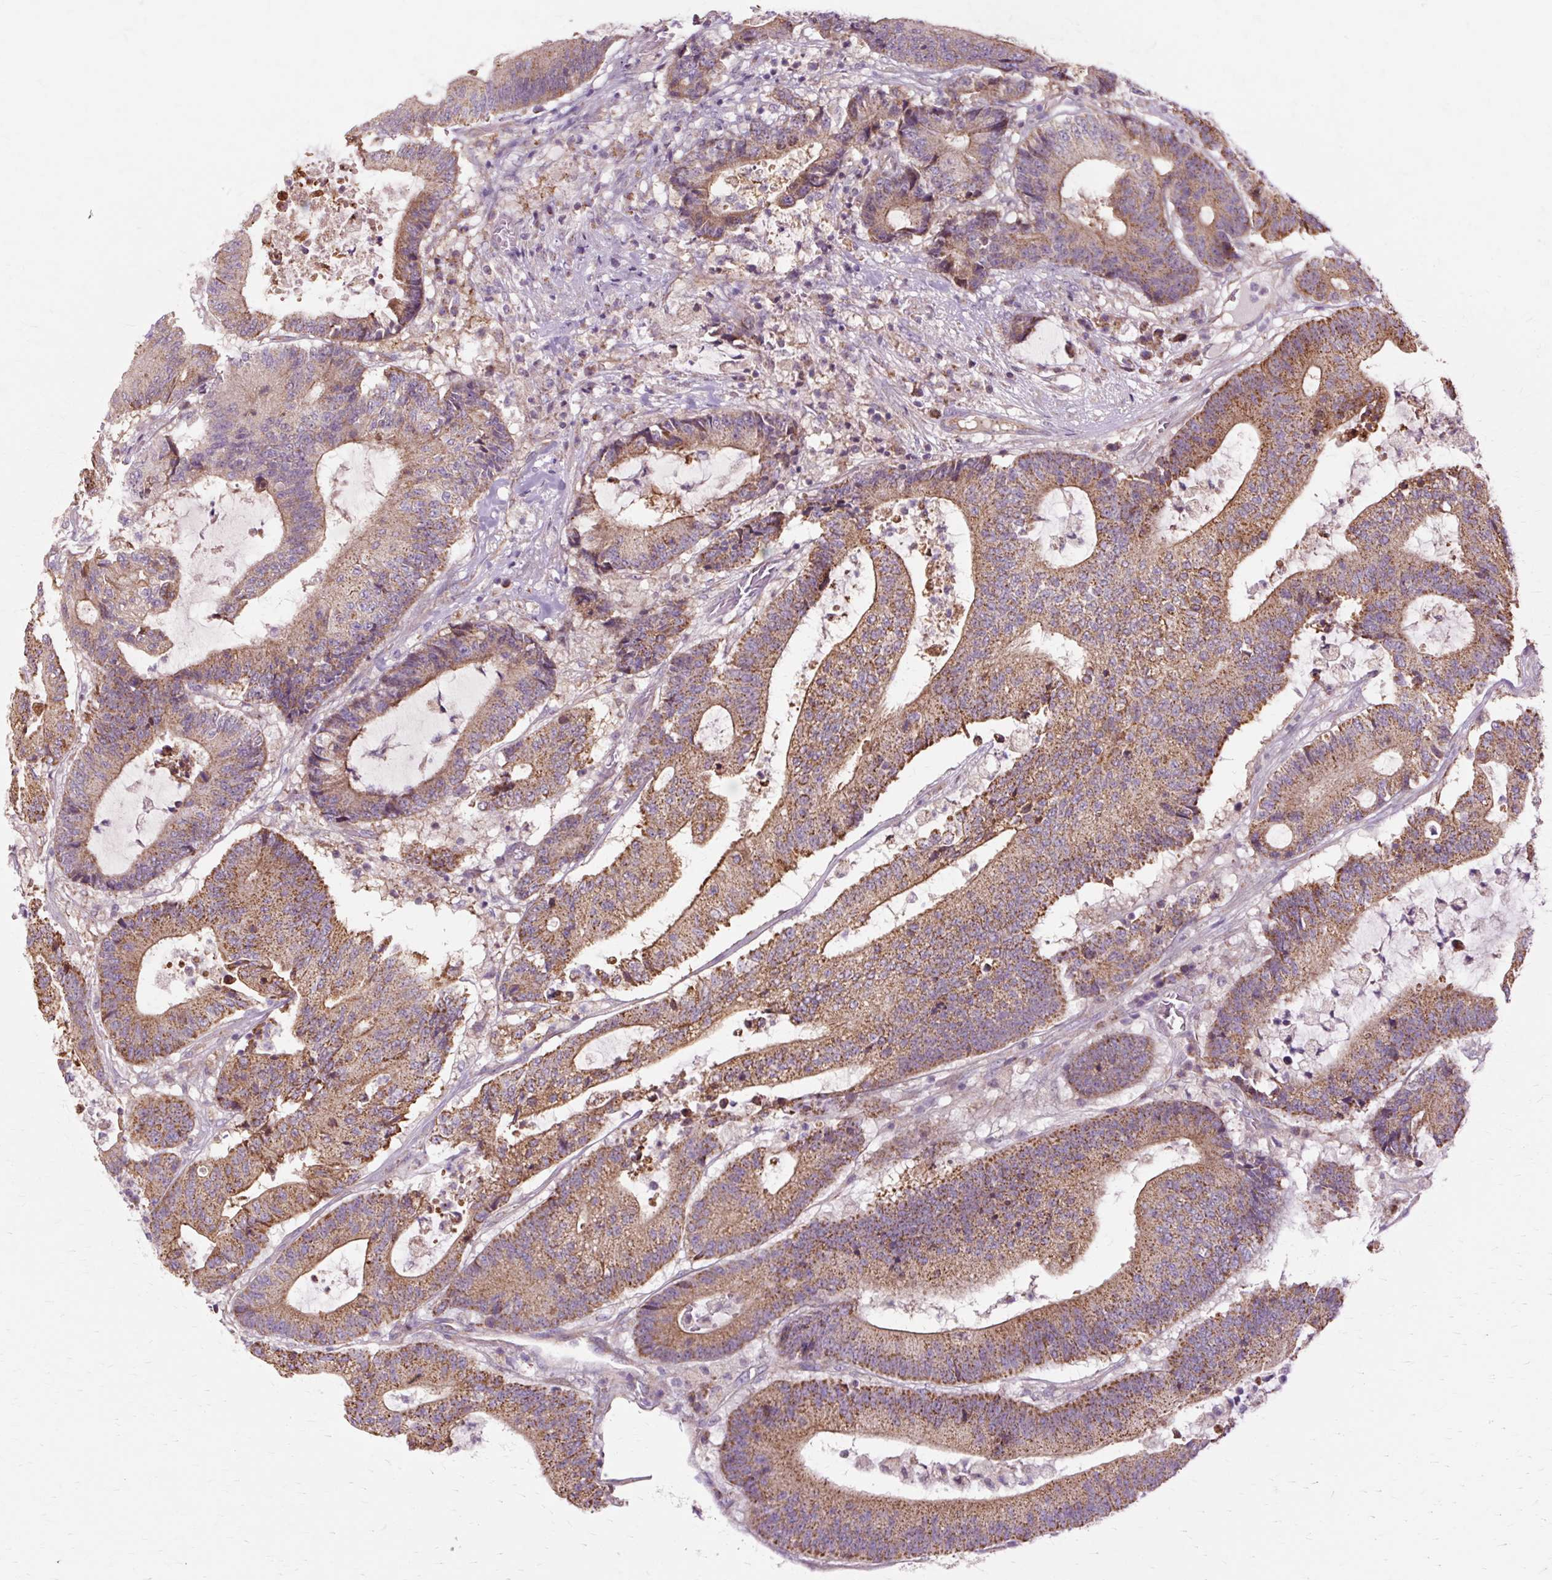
{"staining": {"intensity": "moderate", "quantity": ">75%", "location": "cytoplasmic/membranous"}, "tissue": "colorectal cancer", "cell_type": "Tumor cells", "image_type": "cancer", "snomed": [{"axis": "morphology", "description": "Adenocarcinoma, NOS"}, {"axis": "topography", "description": "Colon"}], "caption": "Protein staining of colorectal cancer (adenocarcinoma) tissue exhibits moderate cytoplasmic/membranous positivity in about >75% of tumor cells.", "gene": "PDZD2", "patient": {"sex": "female", "age": 84}}